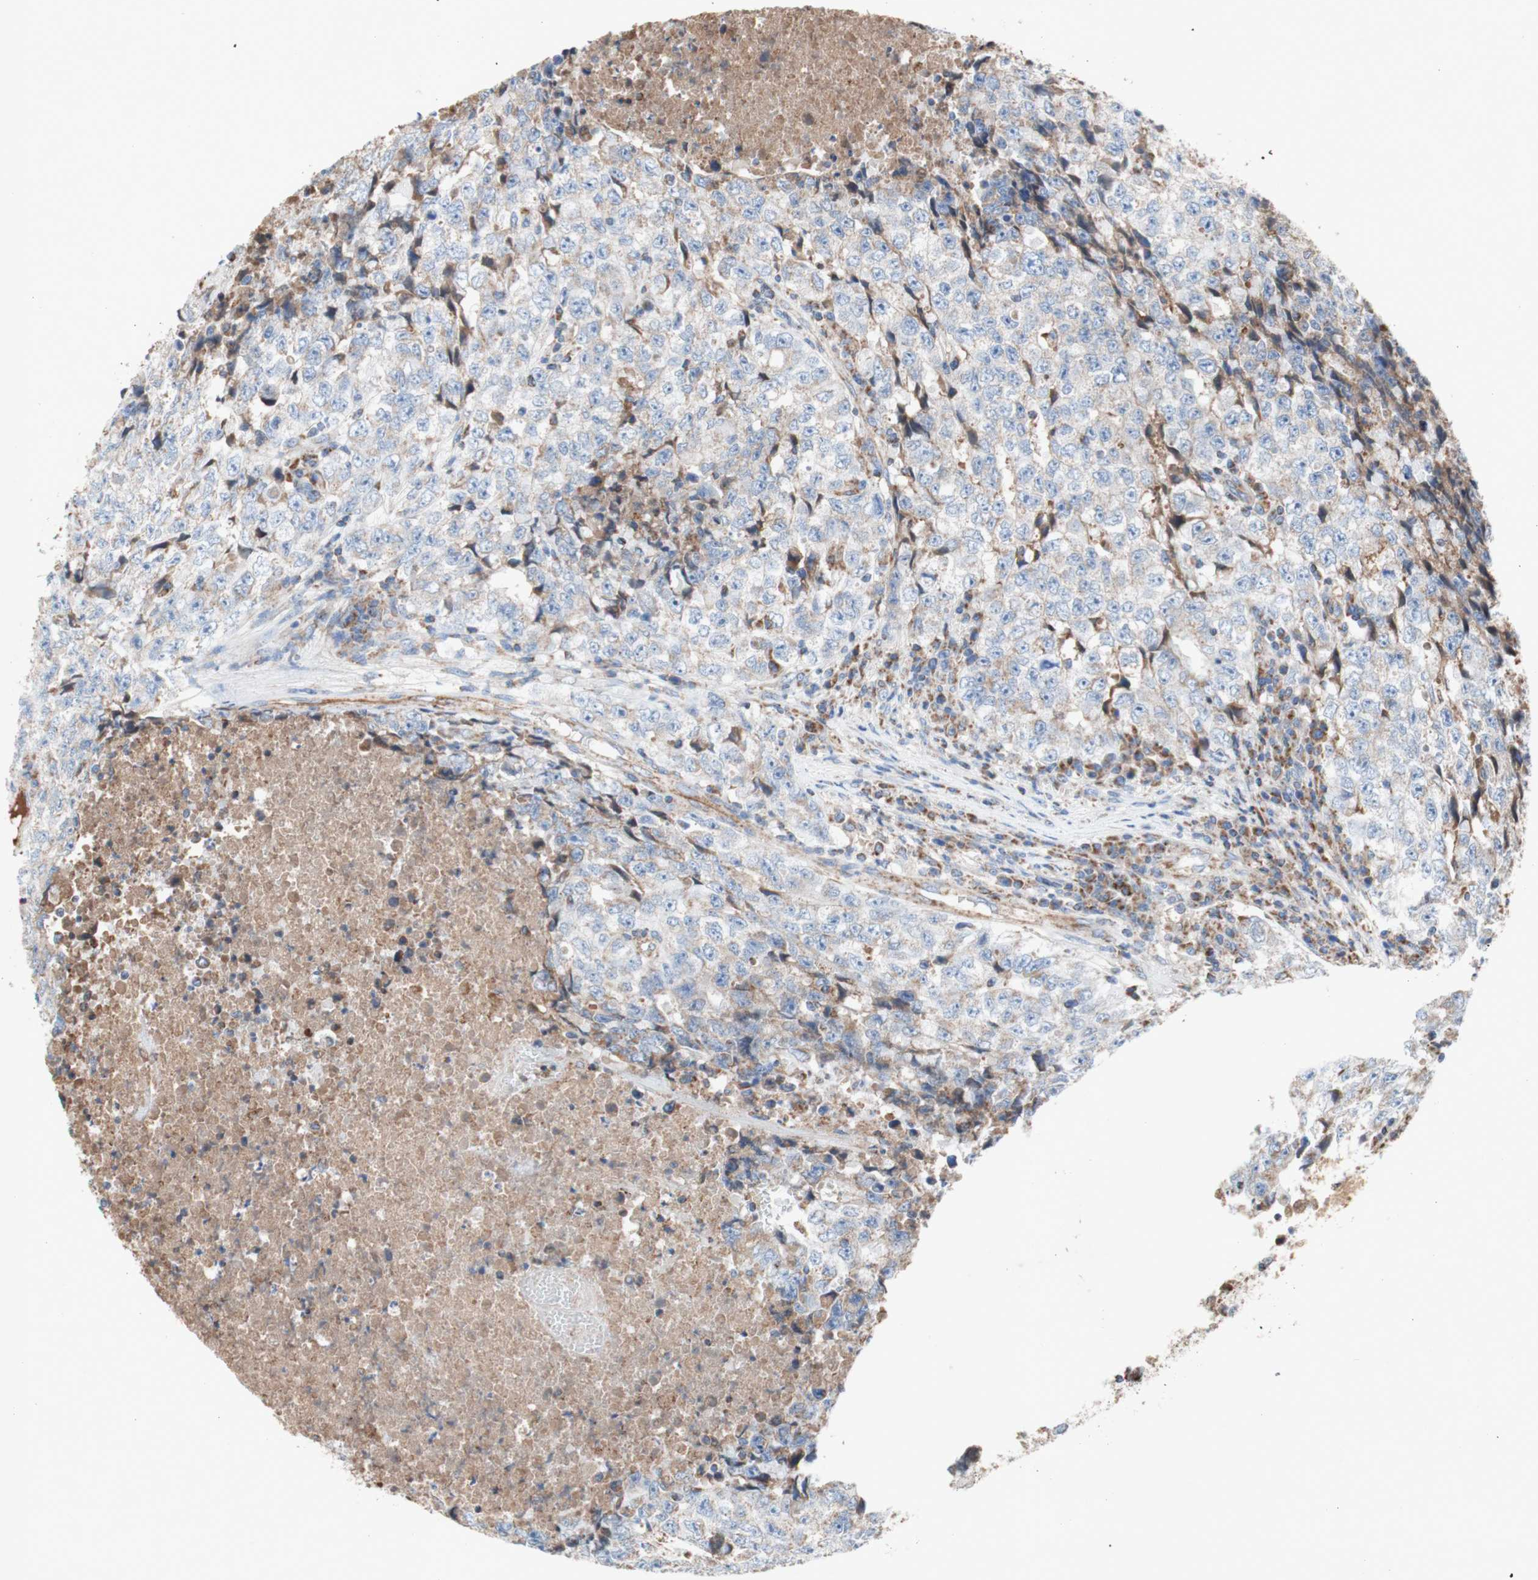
{"staining": {"intensity": "negative", "quantity": "none", "location": "none"}, "tissue": "testis cancer", "cell_type": "Tumor cells", "image_type": "cancer", "snomed": [{"axis": "morphology", "description": "Necrosis, NOS"}, {"axis": "morphology", "description": "Carcinoma, Embryonal, NOS"}, {"axis": "topography", "description": "Testis"}], "caption": "Tumor cells show no significant protein positivity in testis cancer.", "gene": "SDHB", "patient": {"sex": "male", "age": 19}}